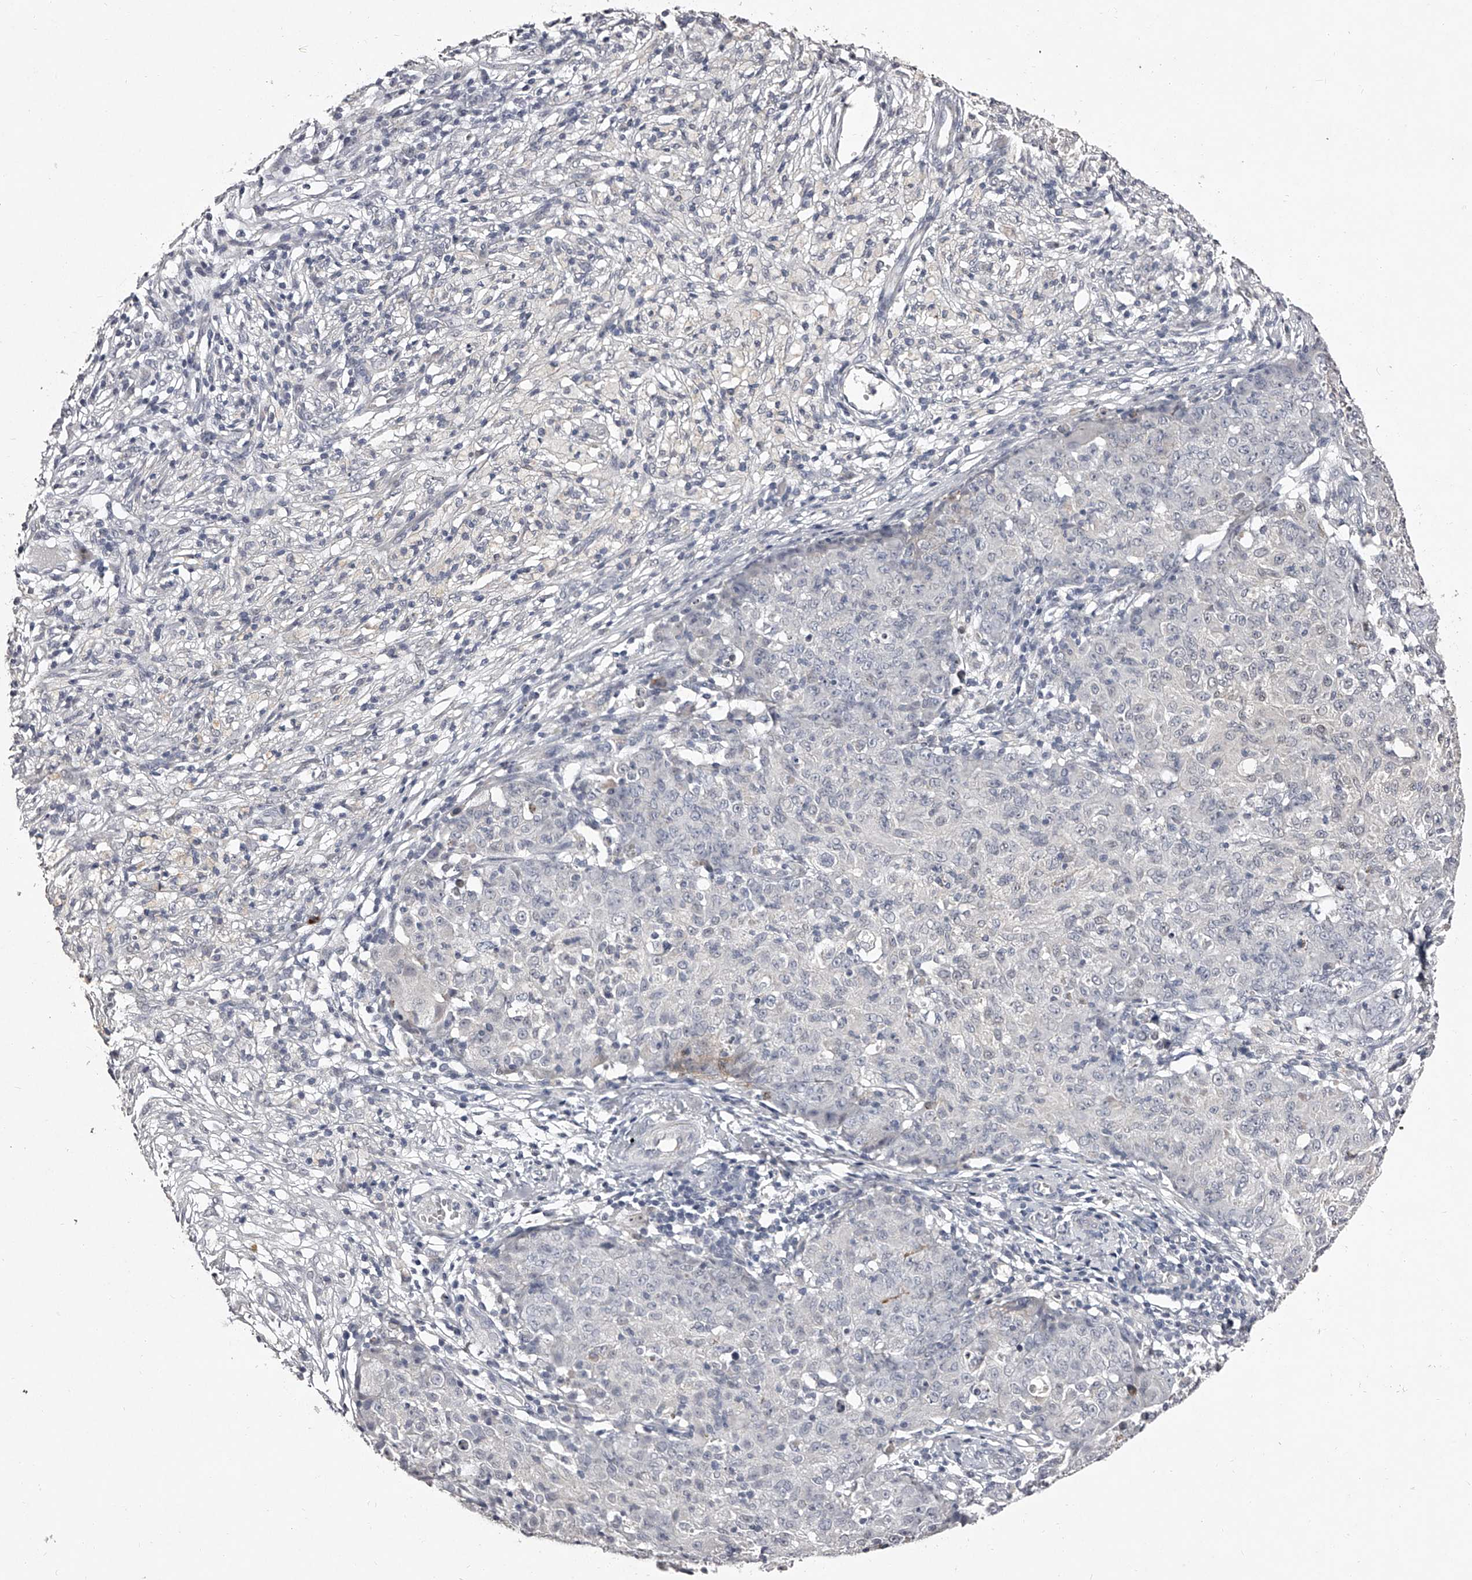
{"staining": {"intensity": "negative", "quantity": "none", "location": "none"}, "tissue": "ovarian cancer", "cell_type": "Tumor cells", "image_type": "cancer", "snomed": [{"axis": "morphology", "description": "Carcinoma, endometroid"}, {"axis": "topography", "description": "Ovary"}], "caption": "Ovarian cancer was stained to show a protein in brown. There is no significant positivity in tumor cells. The staining was performed using DAB to visualize the protein expression in brown, while the nuclei were stained in blue with hematoxylin (Magnification: 20x).", "gene": "NT5DC1", "patient": {"sex": "female", "age": 42}}